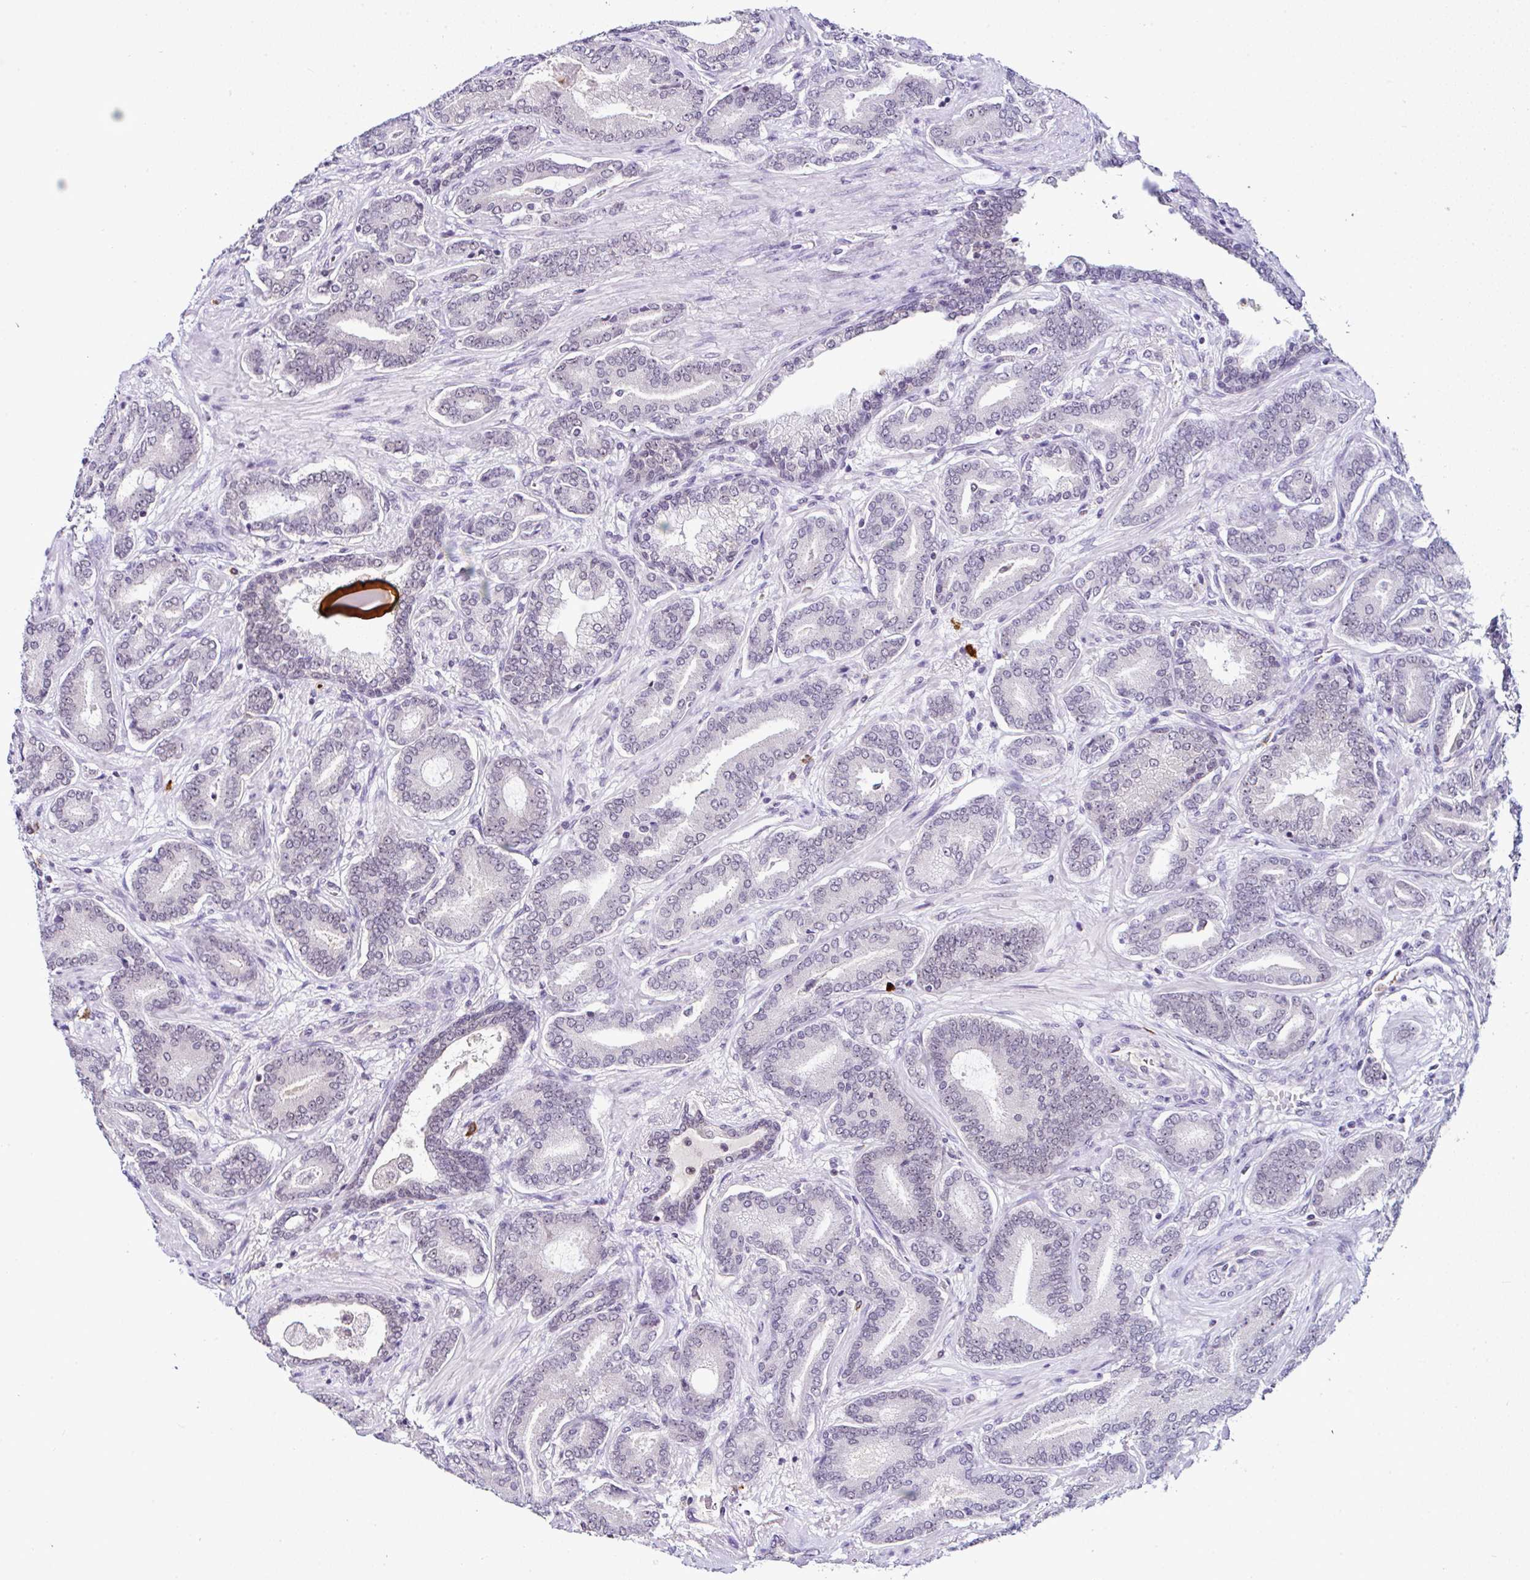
{"staining": {"intensity": "weak", "quantity": "25%-75%", "location": "nuclear"}, "tissue": "prostate cancer", "cell_type": "Tumor cells", "image_type": "cancer", "snomed": [{"axis": "morphology", "description": "Adenocarcinoma, High grade"}, {"axis": "topography", "description": "Prostate"}], "caption": "Approximately 25%-75% of tumor cells in human prostate cancer (adenocarcinoma (high-grade)) demonstrate weak nuclear protein staining as visualized by brown immunohistochemical staining.", "gene": "PTPN2", "patient": {"sex": "male", "age": 62}}